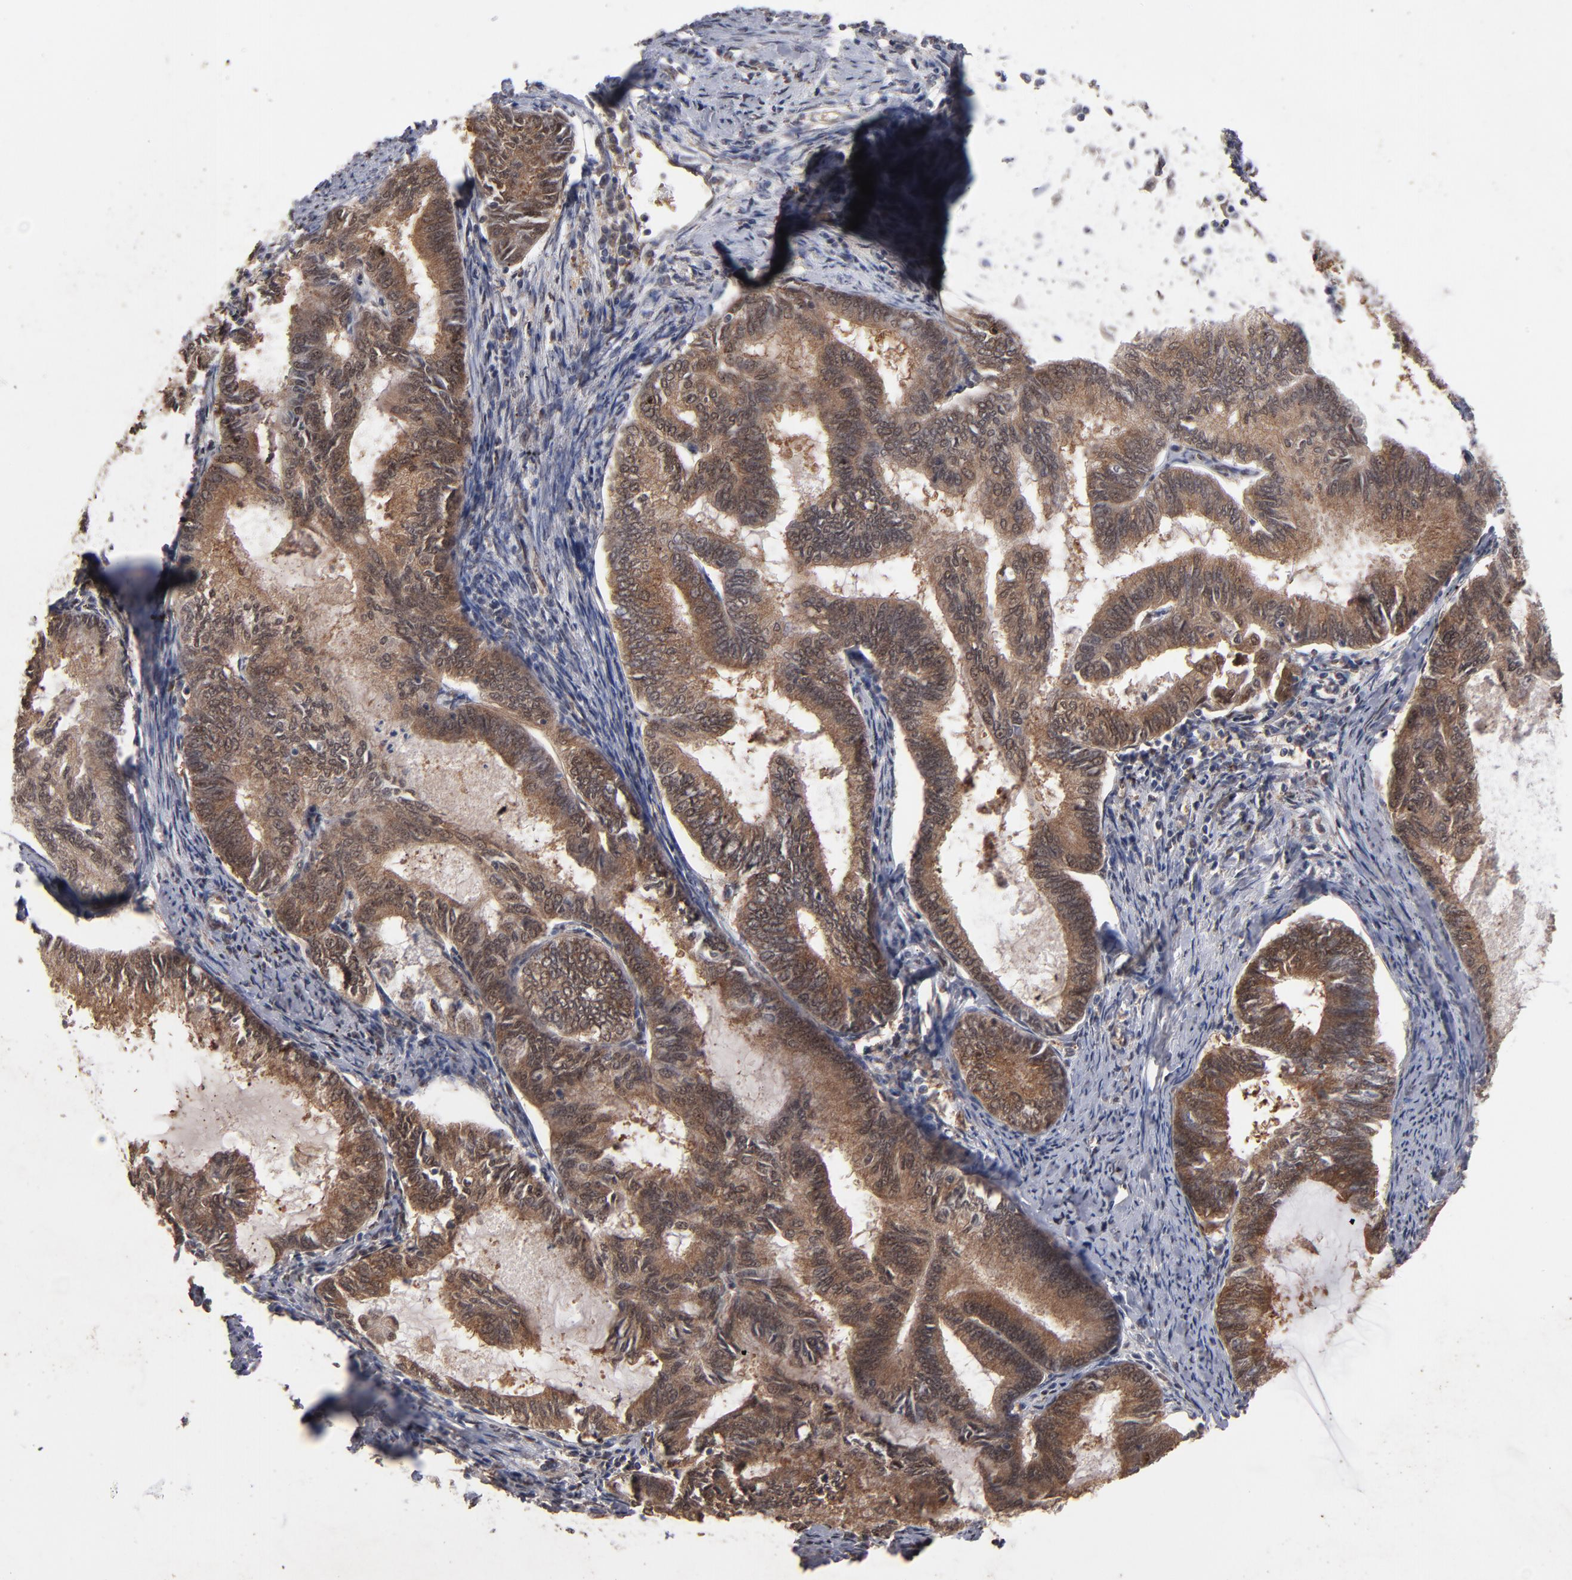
{"staining": {"intensity": "moderate", "quantity": ">75%", "location": "cytoplasmic/membranous,nuclear"}, "tissue": "endometrial cancer", "cell_type": "Tumor cells", "image_type": "cancer", "snomed": [{"axis": "morphology", "description": "Adenocarcinoma, NOS"}, {"axis": "topography", "description": "Endometrium"}], "caption": "Protein staining exhibits moderate cytoplasmic/membranous and nuclear staining in about >75% of tumor cells in endometrial cancer (adenocarcinoma).", "gene": "HUWE1", "patient": {"sex": "female", "age": 86}}